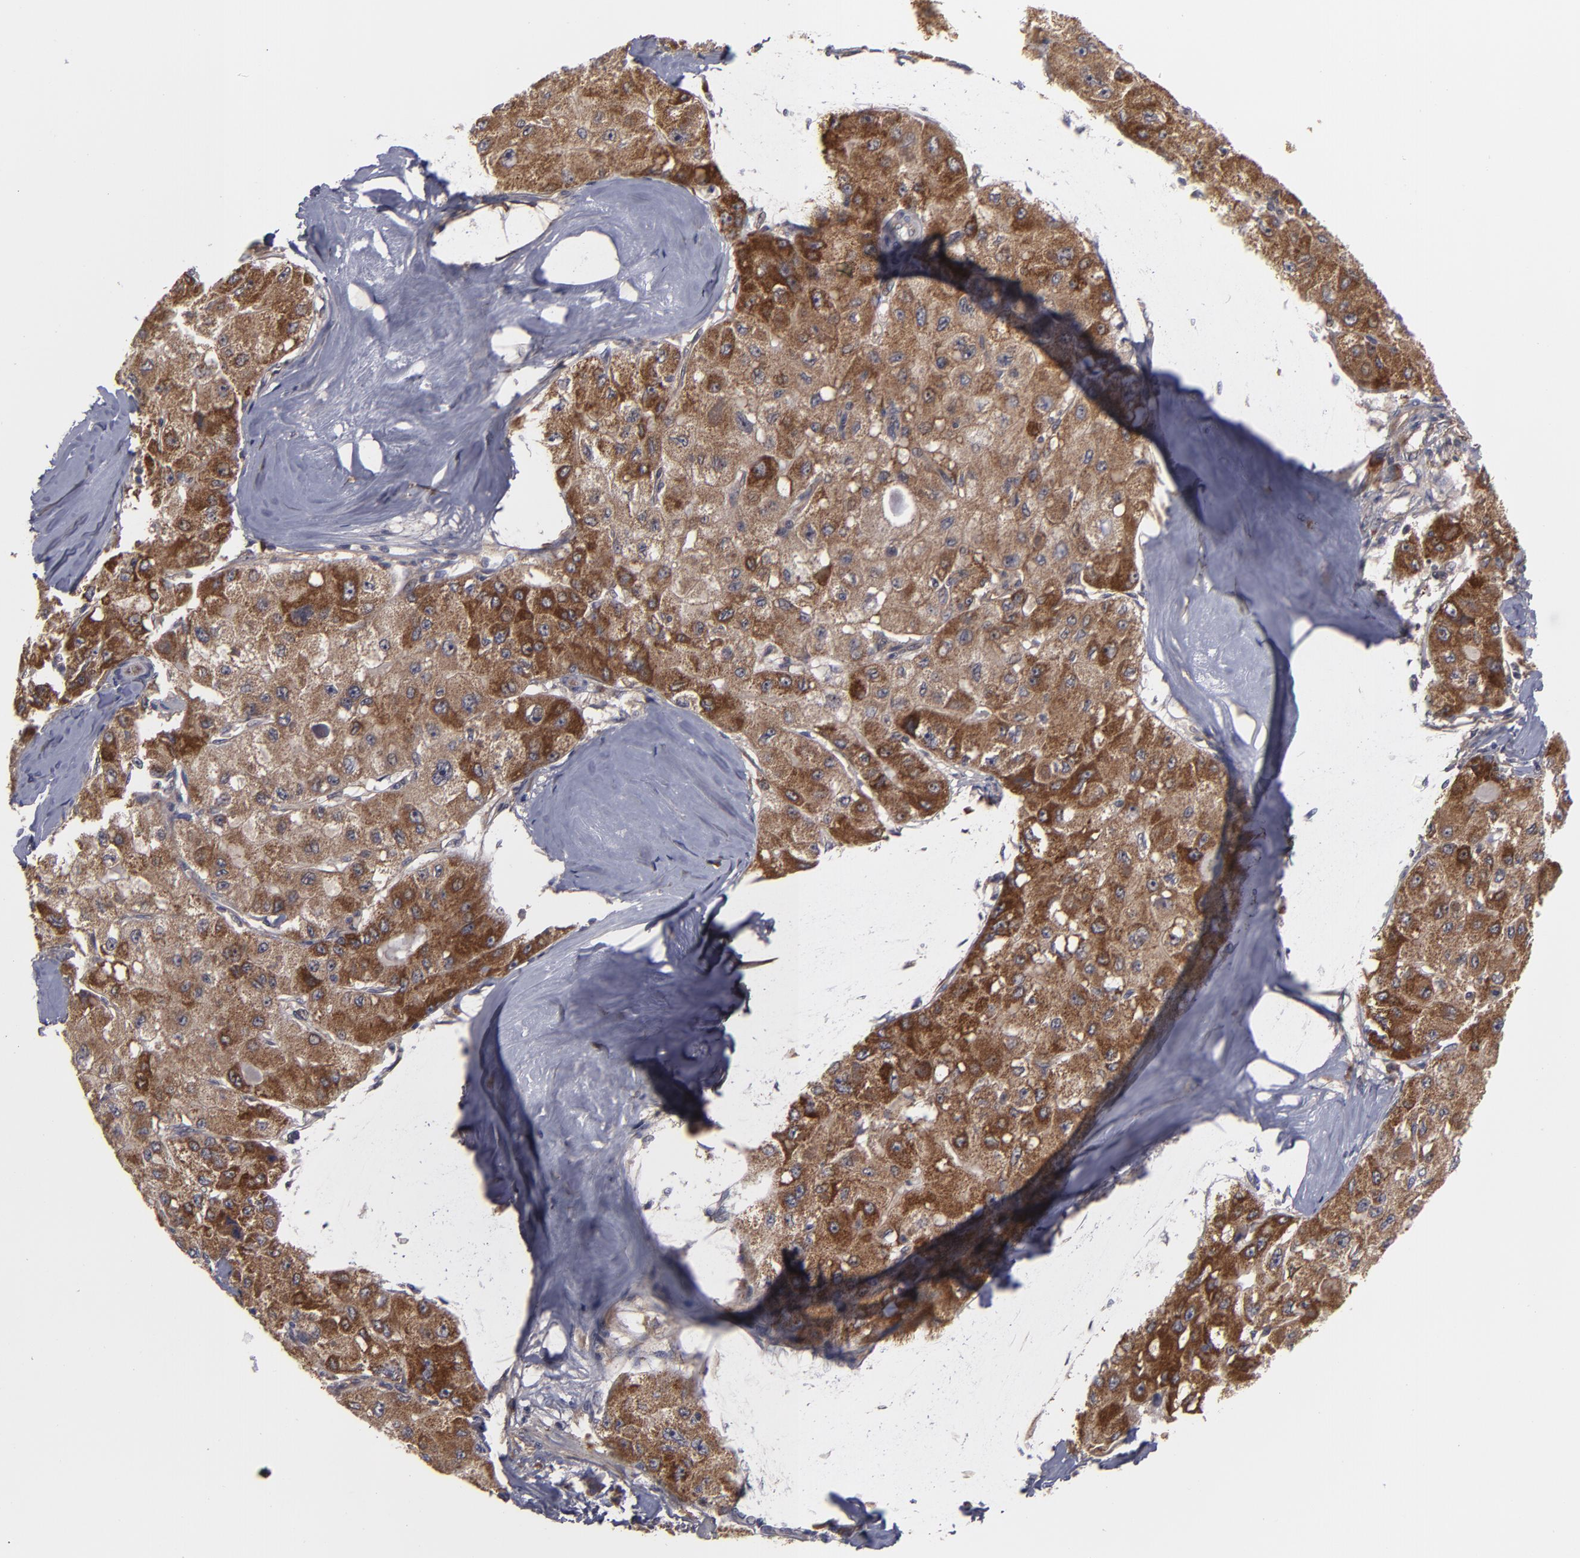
{"staining": {"intensity": "moderate", "quantity": ">75%", "location": "cytoplasmic/membranous"}, "tissue": "liver cancer", "cell_type": "Tumor cells", "image_type": "cancer", "snomed": [{"axis": "morphology", "description": "Carcinoma, Hepatocellular, NOS"}, {"axis": "topography", "description": "Liver"}], "caption": "Protein staining reveals moderate cytoplasmic/membranous positivity in approximately >75% of tumor cells in liver cancer (hepatocellular carcinoma).", "gene": "BMP6", "patient": {"sex": "male", "age": 80}}